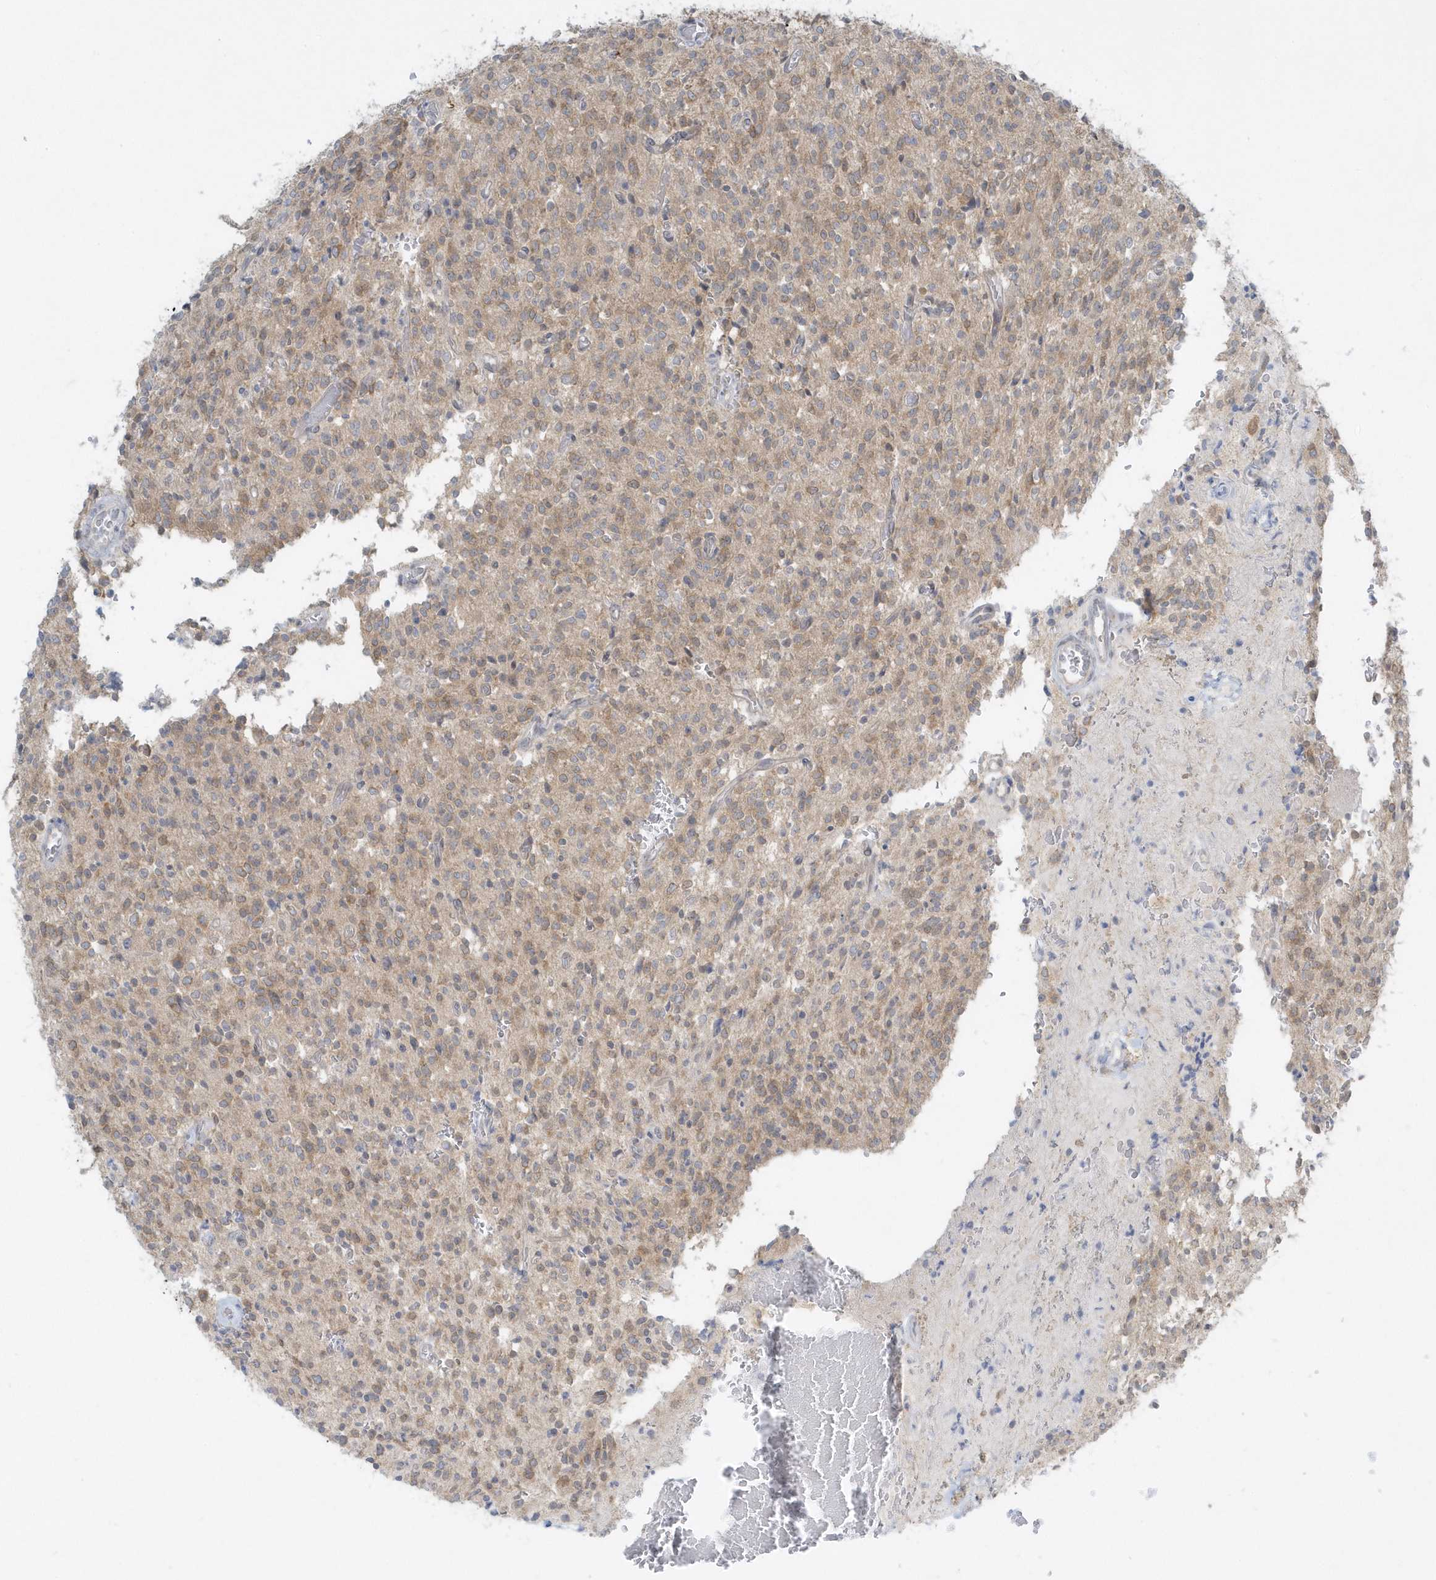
{"staining": {"intensity": "weak", "quantity": "25%-75%", "location": "cytoplasmic/membranous"}, "tissue": "glioma", "cell_type": "Tumor cells", "image_type": "cancer", "snomed": [{"axis": "morphology", "description": "Glioma, malignant, High grade"}, {"axis": "topography", "description": "Brain"}], "caption": "IHC micrograph of neoplastic tissue: human high-grade glioma (malignant) stained using IHC displays low levels of weak protein expression localized specifically in the cytoplasmic/membranous of tumor cells, appearing as a cytoplasmic/membranous brown color.", "gene": "SCN3A", "patient": {"sex": "male", "age": 34}}